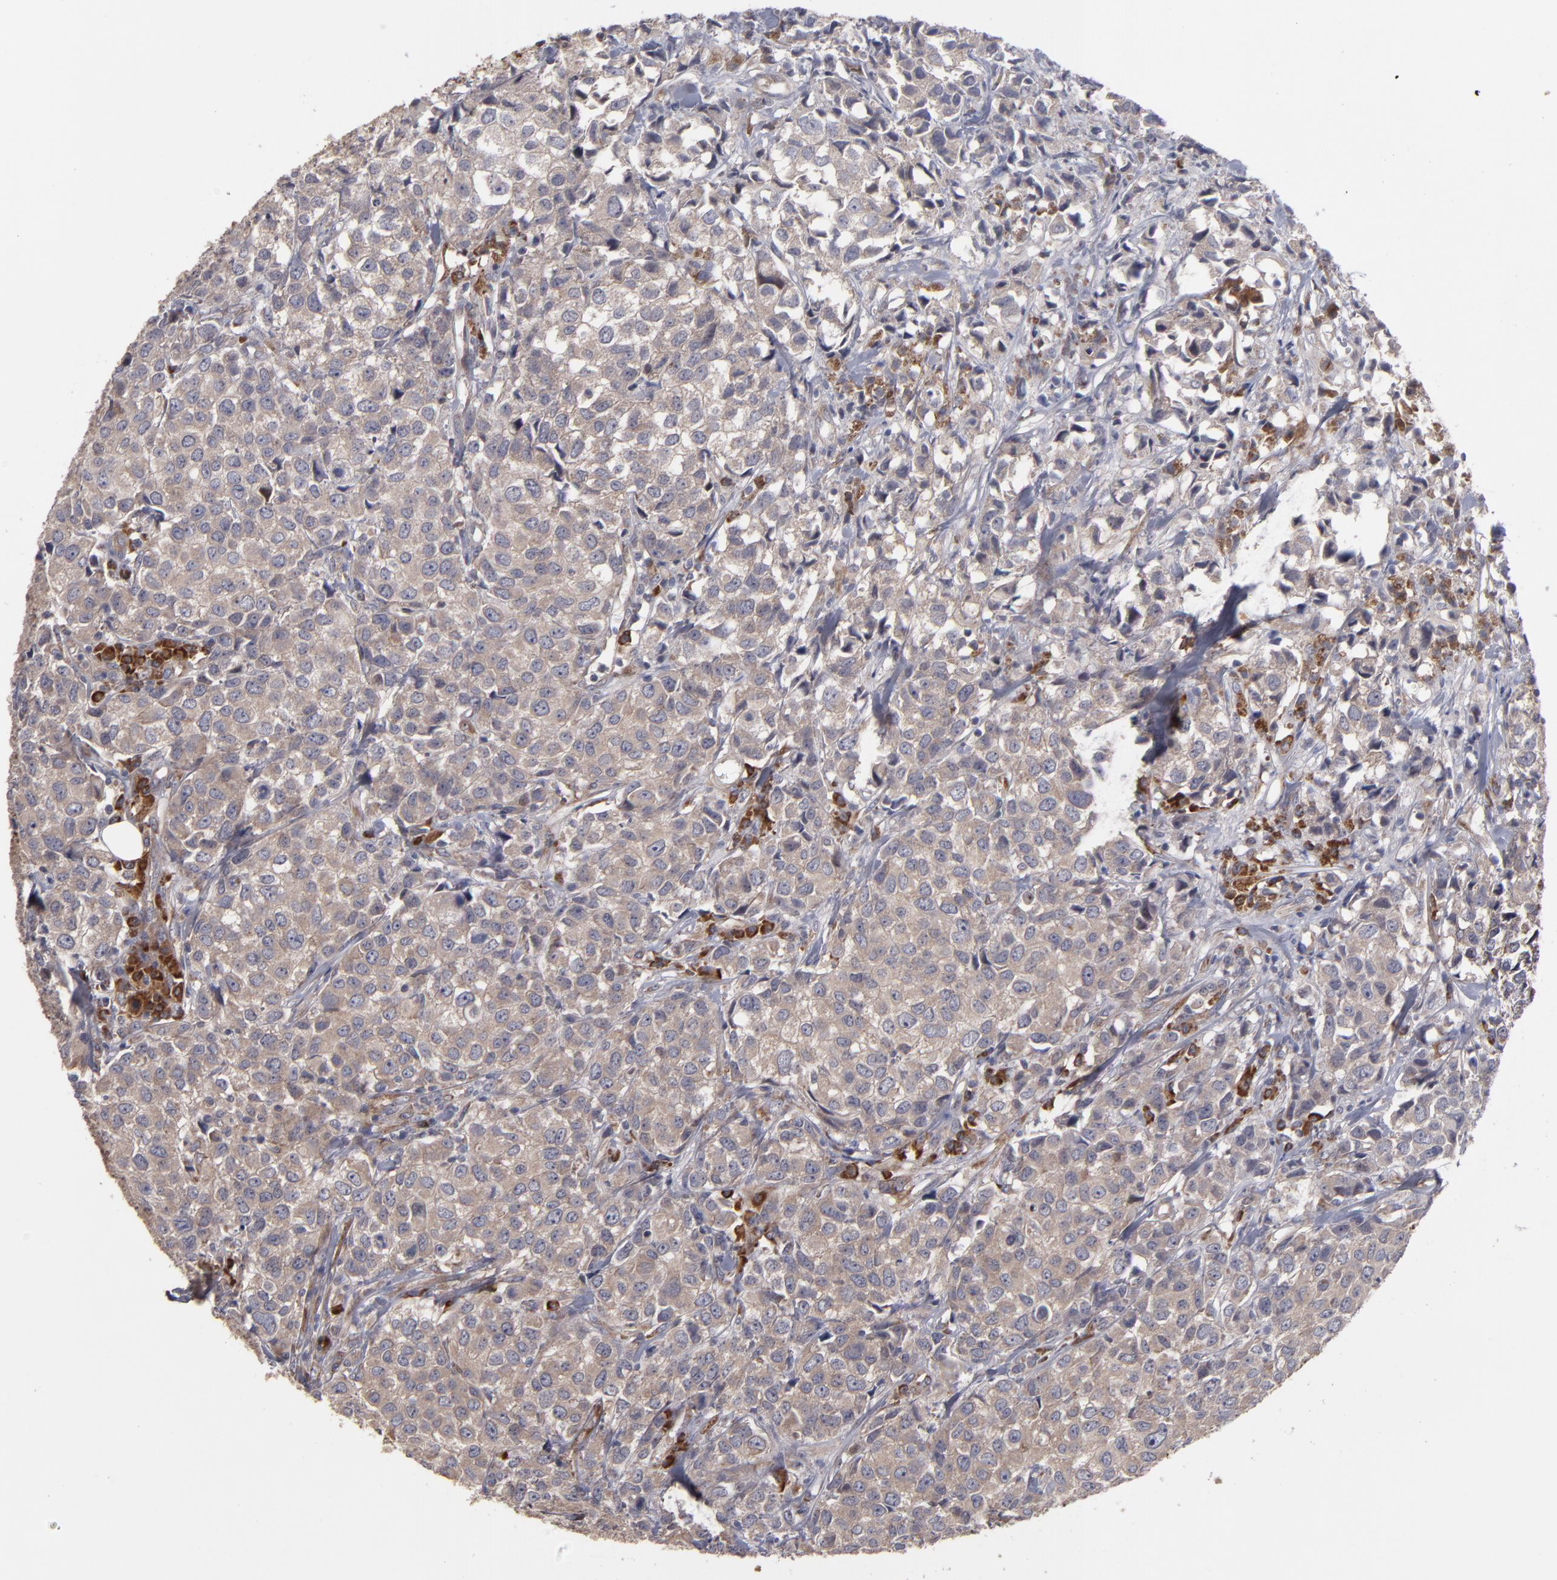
{"staining": {"intensity": "weak", "quantity": ">75%", "location": "cytoplasmic/membranous"}, "tissue": "urothelial cancer", "cell_type": "Tumor cells", "image_type": "cancer", "snomed": [{"axis": "morphology", "description": "Urothelial carcinoma, High grade"}, {"axis": "topography", "description": "Urinary bladder"}], "caption": "Weak cytoplasmic/membranous protein staining is seen in about >75% of tumor cells in urothelial cancer. (DAB = brown stain, brightfield microscopy at high magnification).", "gene": "SND1", "patient": {"sex": "female", "age": 75}}